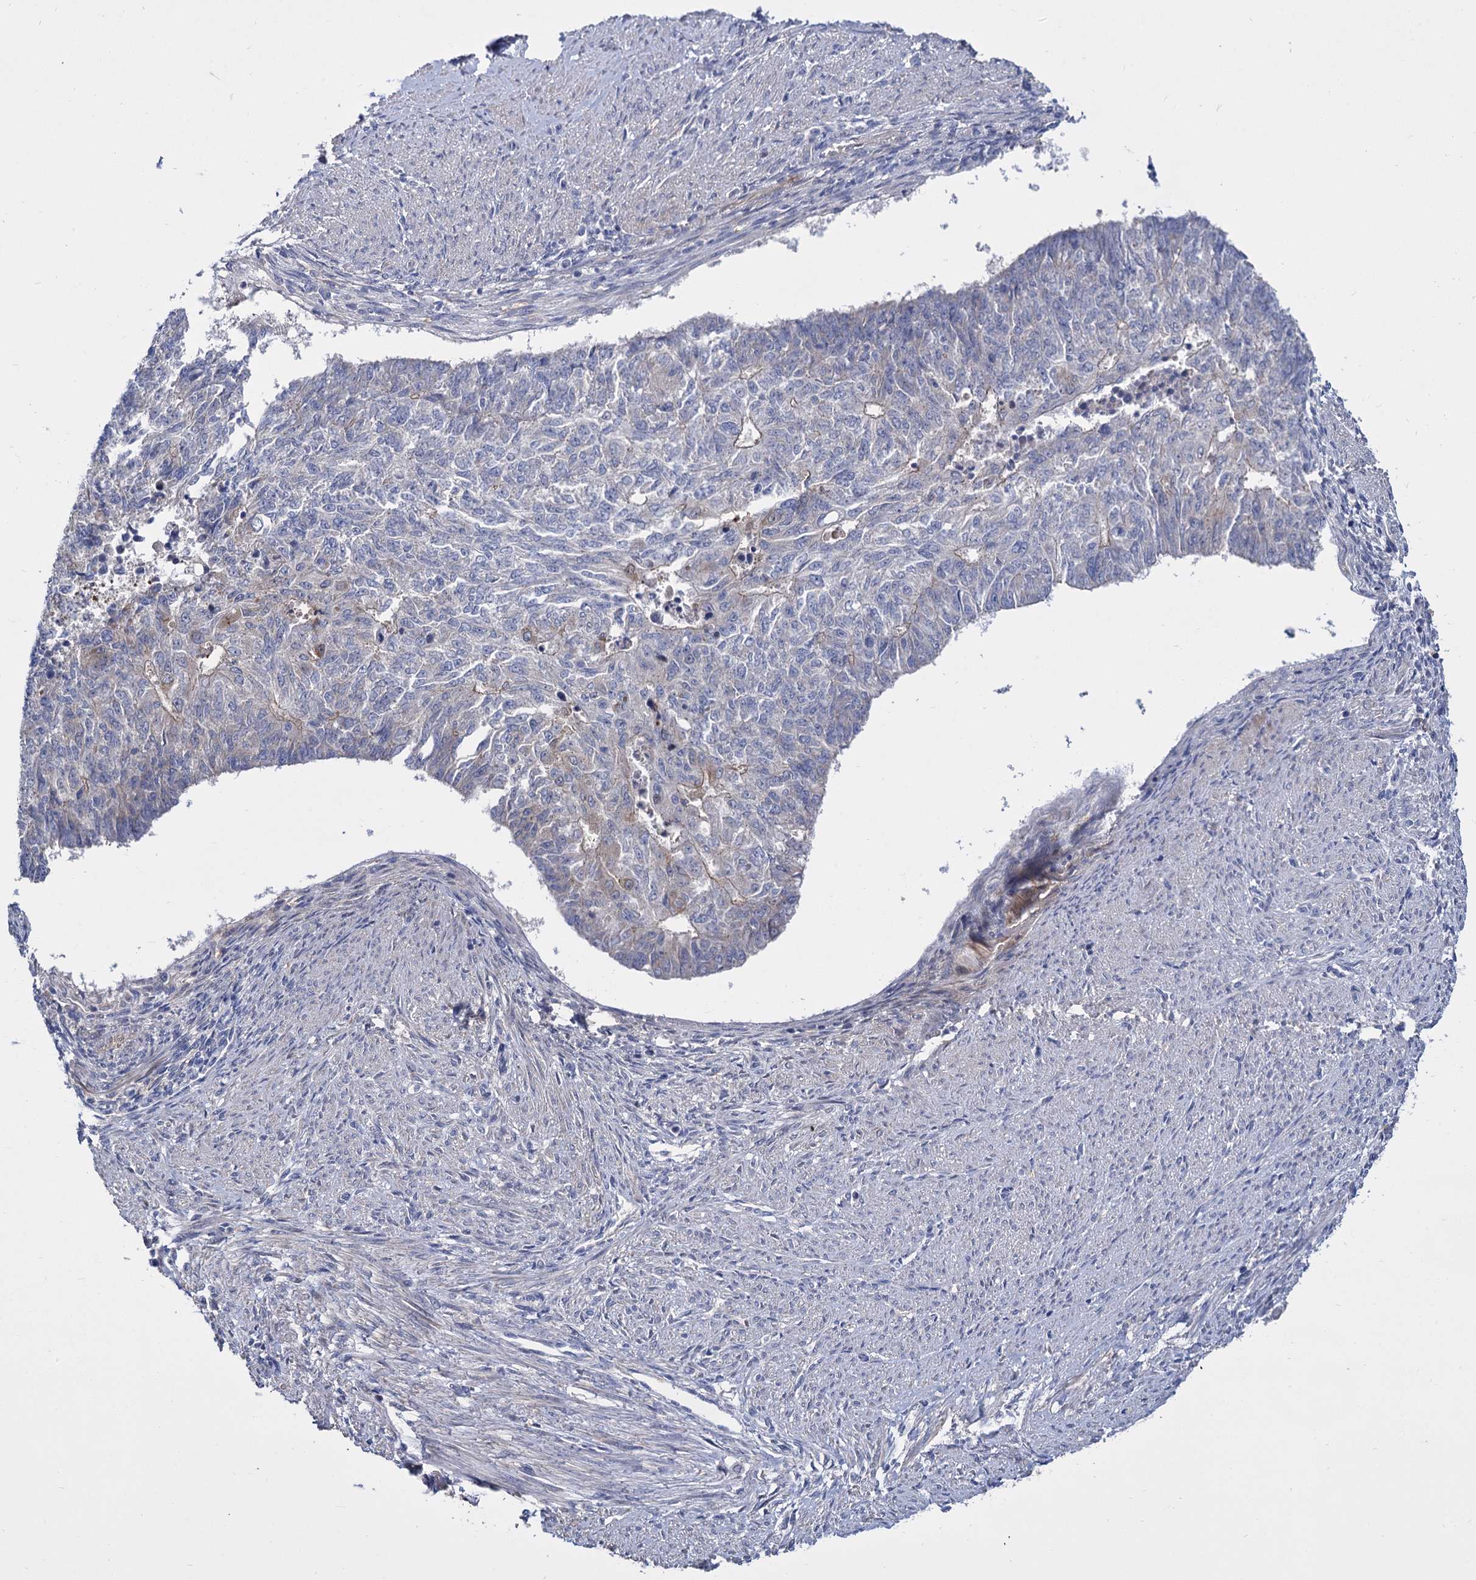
{"staining": {"intensity": "negative", "quantity": "none", "location": "none"}, "tissue": "endometrial cancer", "cell_type": "Tumor cells", "image_type": "cancer", "snomed": [{"axis": "morphology", "description": "Adenocarcinoma, NOS"}, {"axis": "topography", "description": "Endometrium"}], "caption": "A high-resolution micrograph shows immunohistochemistry (IHC) staining of endometrial adenocarcinoma, which displays no significant staining in tumor cells. (DAB immunohistochemistry (IHC), high magnification).", "gene": "GCLC", "patient": {"sex": "female", "age": 32}}